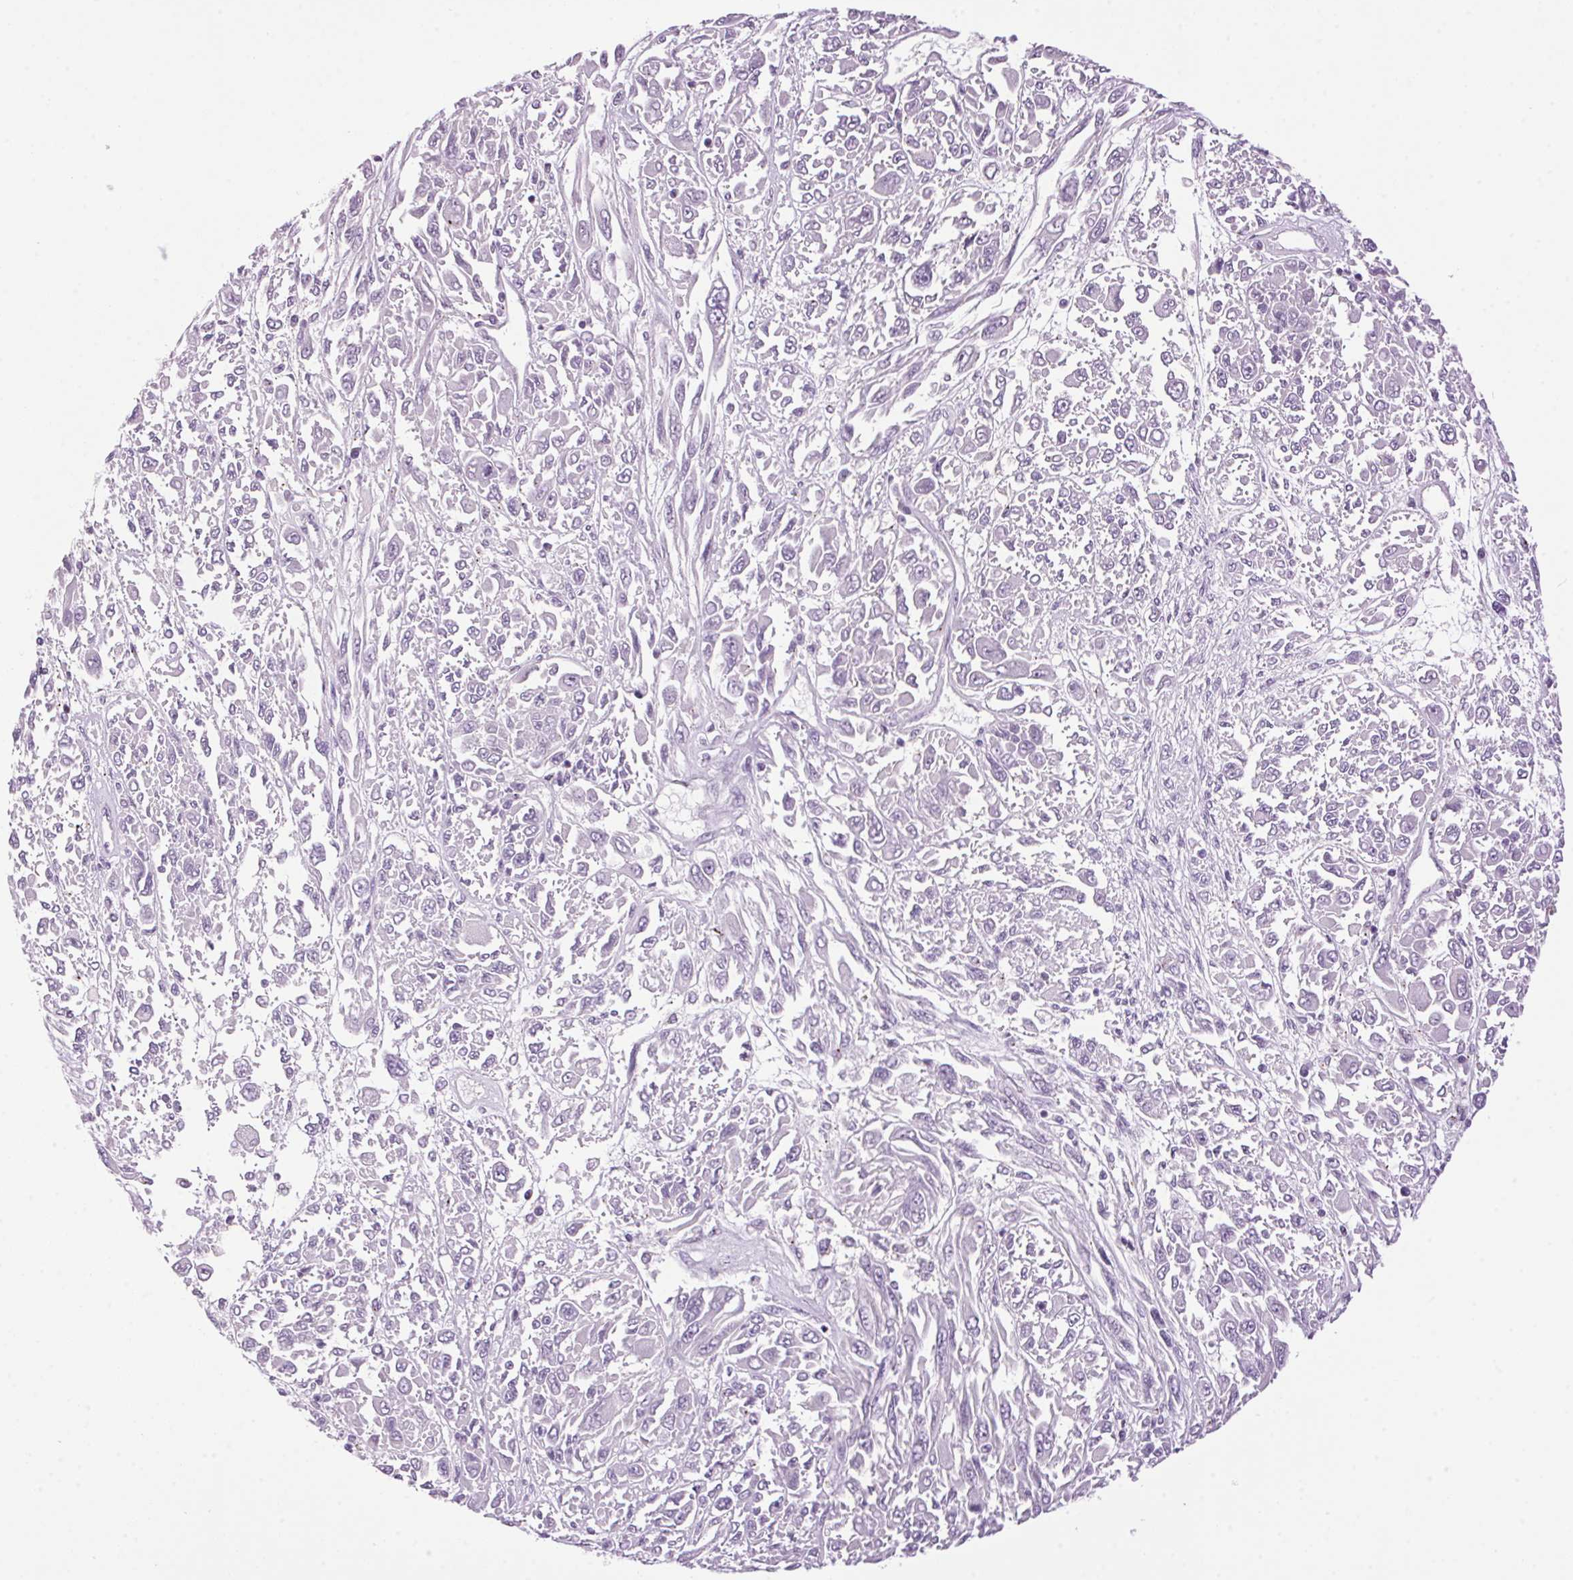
{"staining": {"intensity": "negative", "quantity": "none", "location": "none"}, "tissue": "melanoma", "cell_type": "Tumor cells", "image_type": "cancer", "snomed": [{"axis": "morphology", "description": "Malignant melanoma, NOS"}, {"axis": "topography", "description": "Skin"}], "caption": "This photomicrograph is of malignant melanoma stained with immunohistochemistry to label a protein in brown with the nuclei are counter-stained blue. There is no positivity in tumor cells.", "gene": "TMEM88B", "patient": {"sex": "female", "age": 91}}